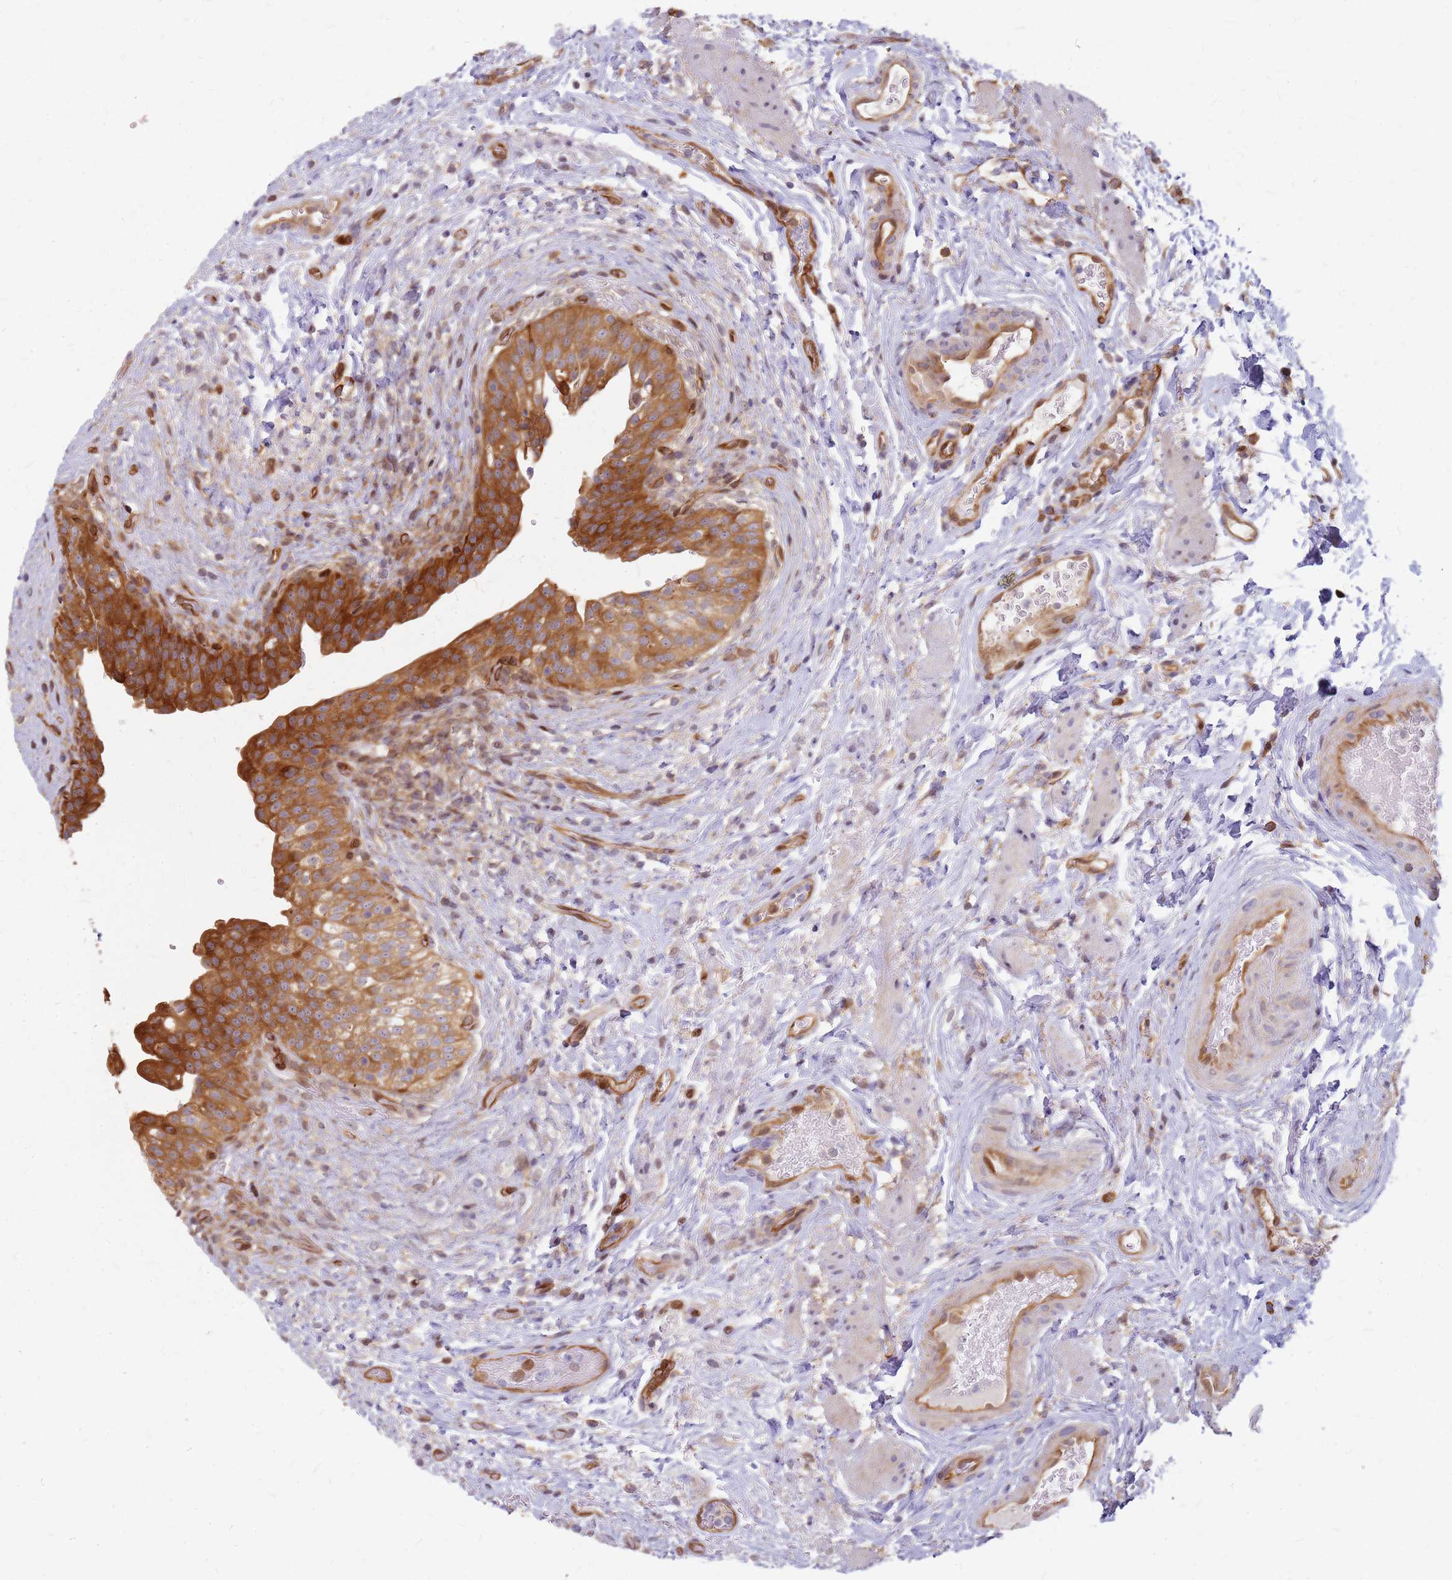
{"staining": {"intensity": "moderate", "quantity": ">75%", "location": "cytoplasmic/membranous"}, "tissue": "urinary bladder", "cell_type": "Urothelial cells", "image_type": "normal", "snomed": [{"axis": "morphology", "description": "Normal tissue, NOS"}, {"axis": "topography", "description": "Urinary bladder"}], "caption": "This micrograph demonstrates IHC staining of benign urinary bladder, with medium moderate cytoplasmic/membranous staining in approximately >75% of urothelial cells.", "gene": "HDX", "patient": {"sex": "male", "age": 69}}